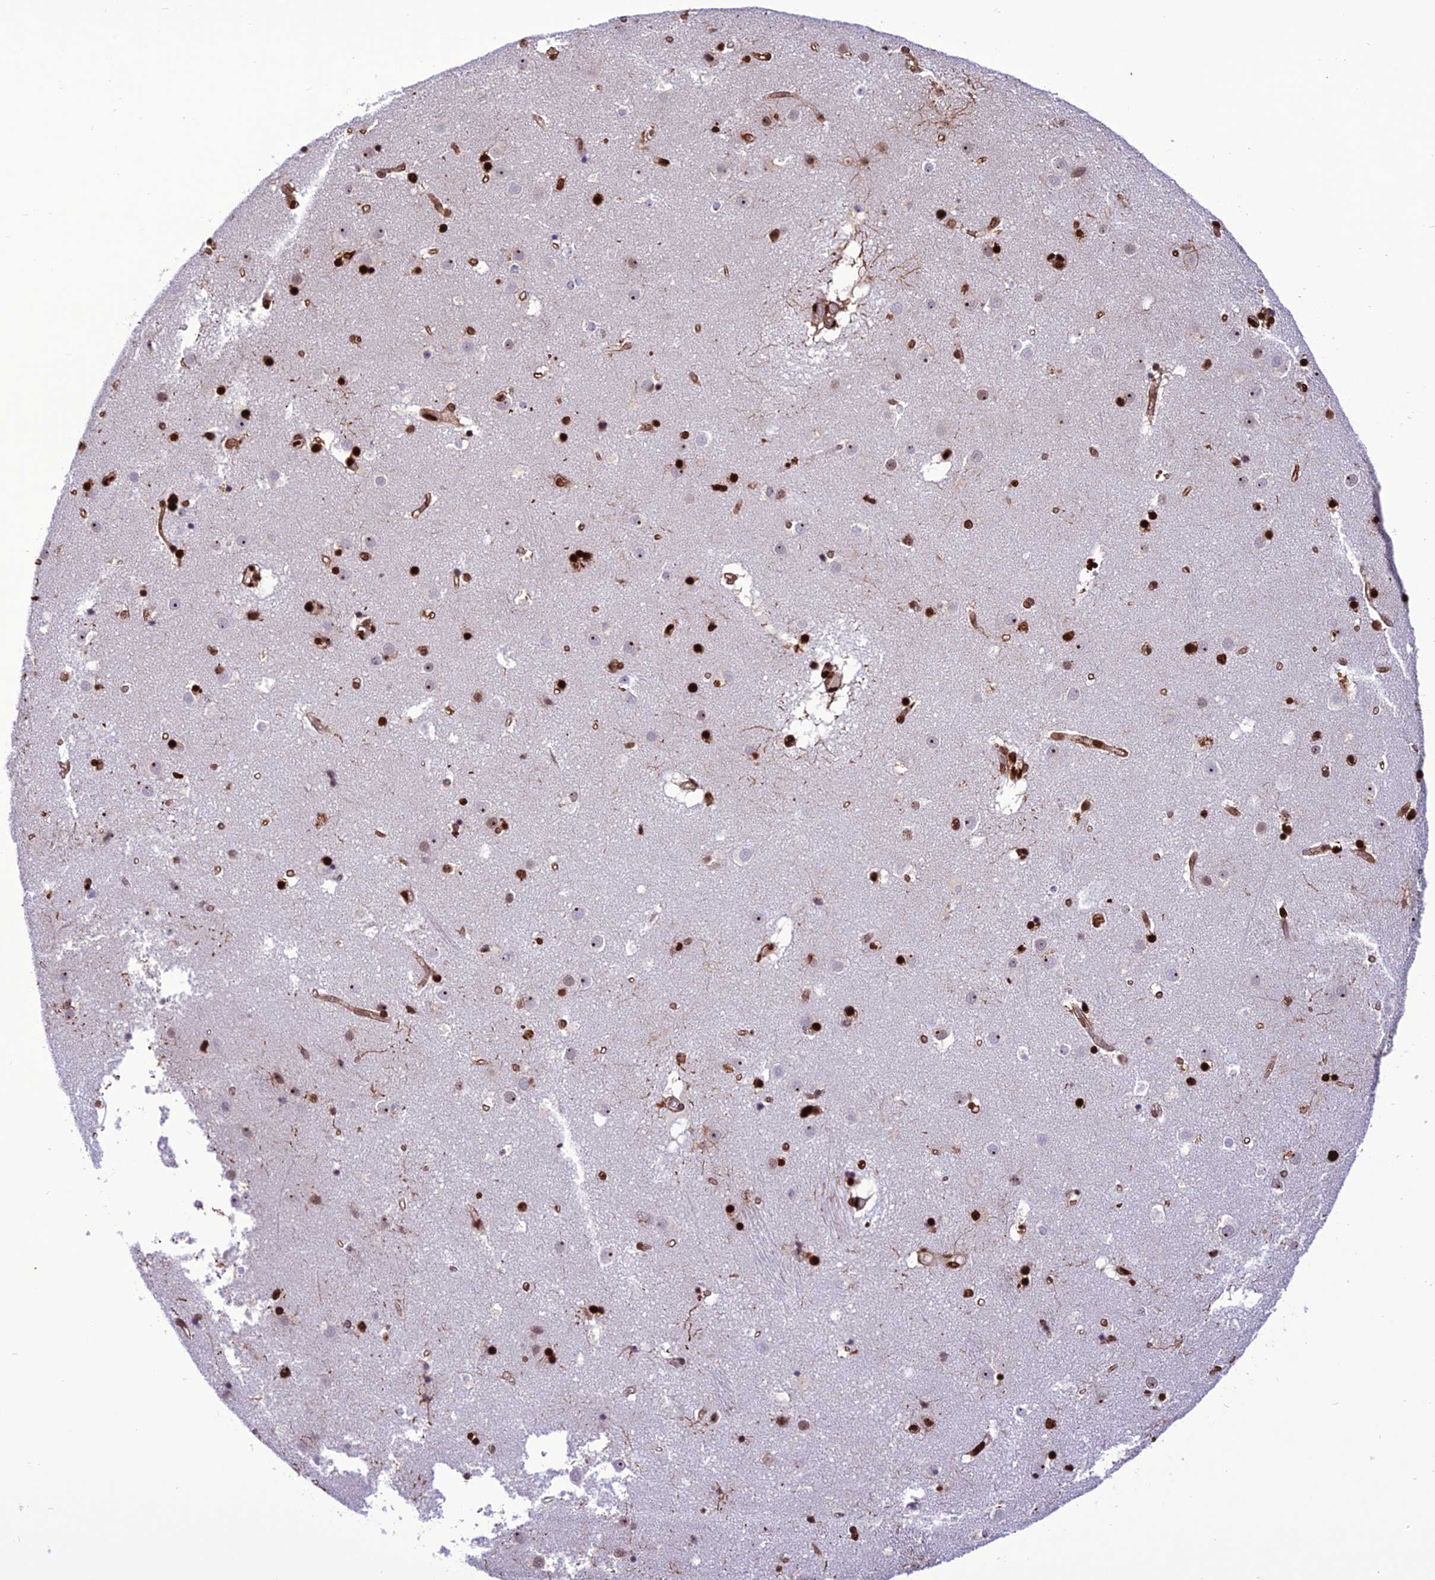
{"staining": {"intensity": "strong", "quantity": ">75%", "location": "nuclear"}, "tissue": "caudate", "cell_type": "Glial cells", "image_type": "normal", "snomed": [{"axis": "morphology", "description": "Normal tissue, NOS"}, {"axis": "topography", "description": "Lateral ventricle wall"}], "caption": "Immunohistochemical staining of benign human caudate reveals strong nuclear protein positivity in approximately >75% of glial cells.", "gene": "INO80E", "patient": {"sex": "male", "age": 70}}